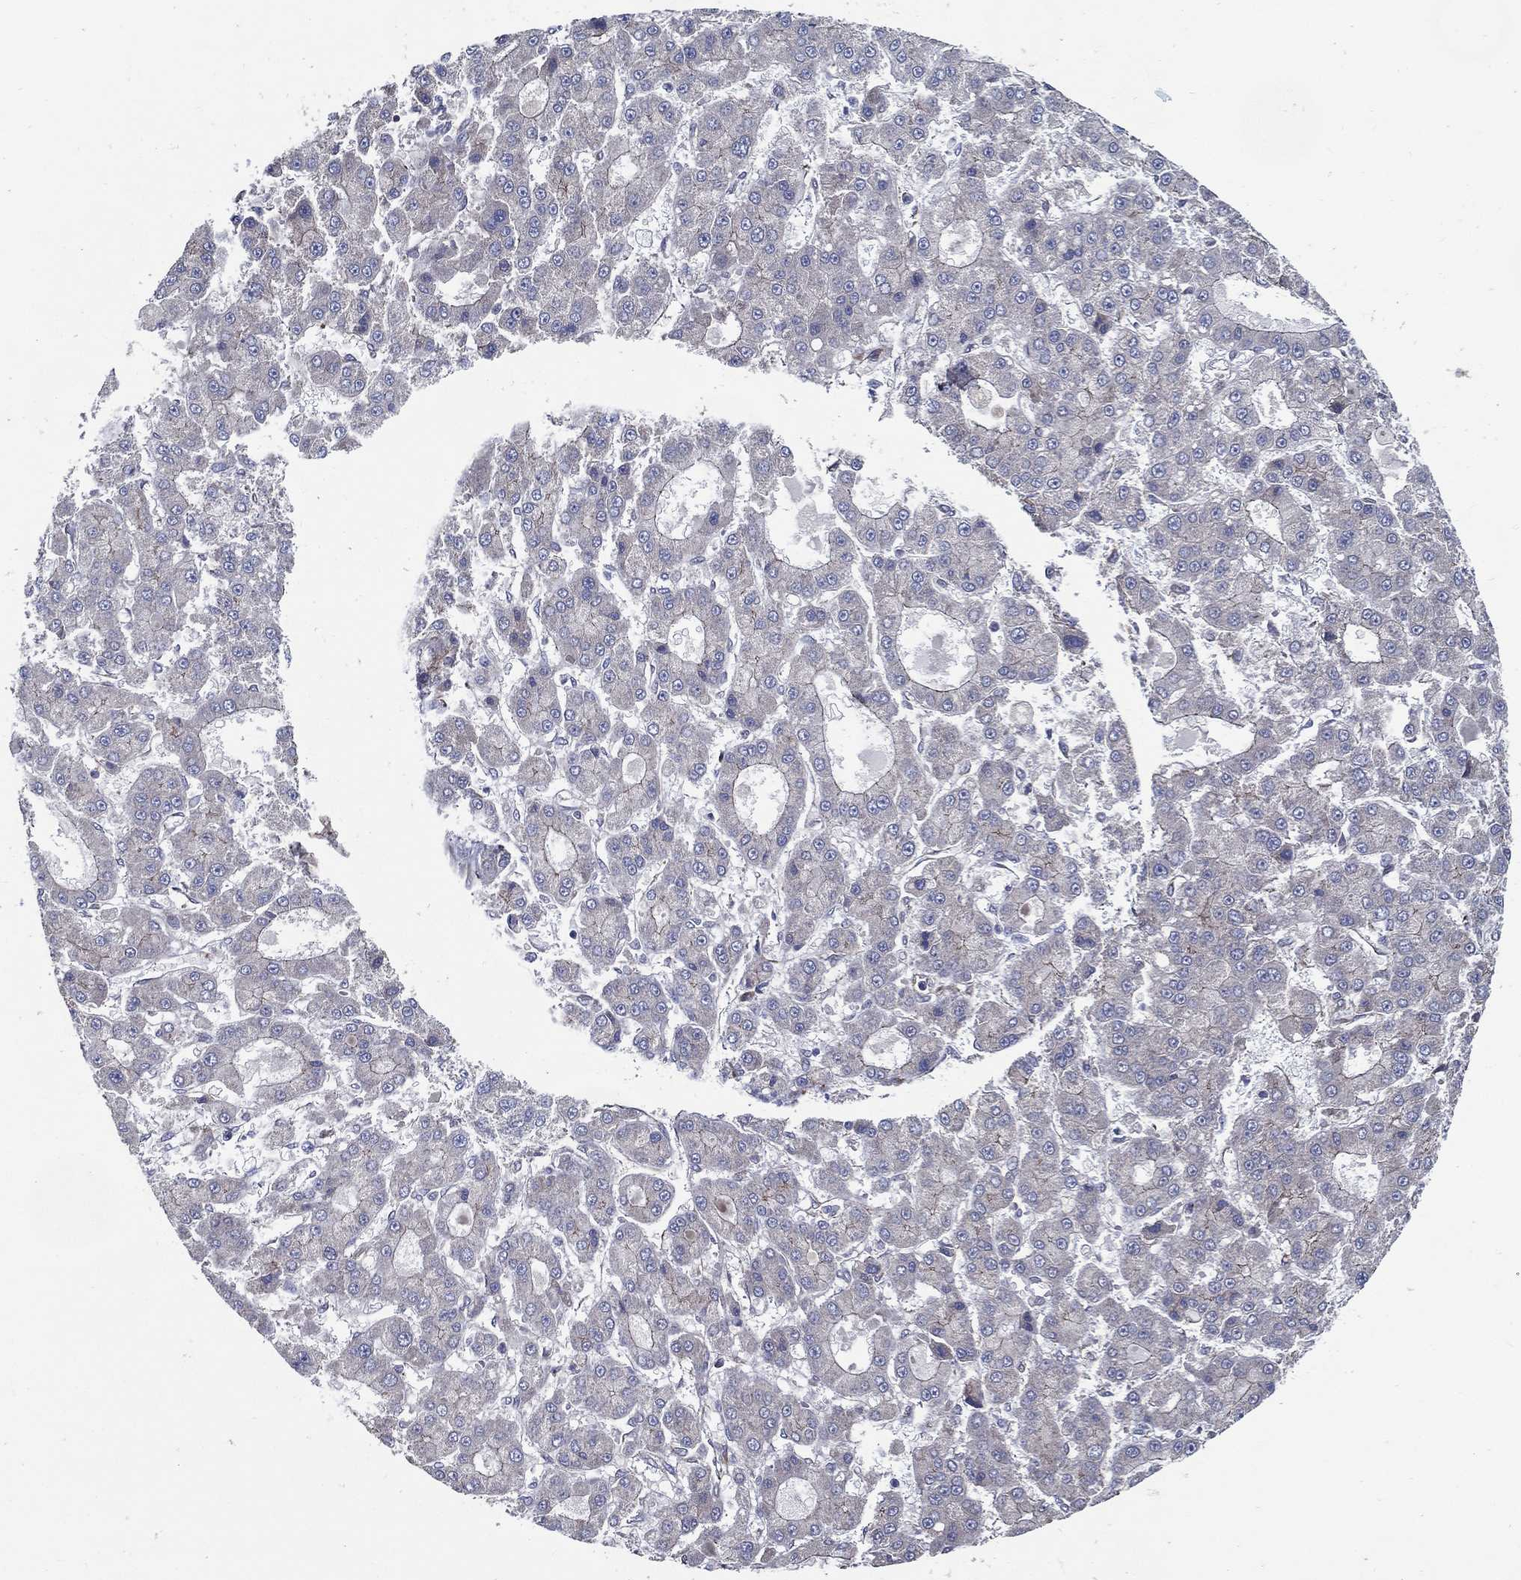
{"staining": {"intensity": "negative", "quantity": "none", "location": "none"}, "tissue": "liver cancer", "cell_type": "Tumor cells", "image_type": "cancer", "snomed": [{"axis": "morphology", "description": "Carcinoma, Hepatocellular, NOS"}, {"axis": "topography", "description": "Liver"}], "caption": "A micrograph of human hepatocellular carcinoma (liver) is negative for staining in tumor cells.", "gene": "ARHGAP11A", "patient": {"sex": "male", "age": 70}}